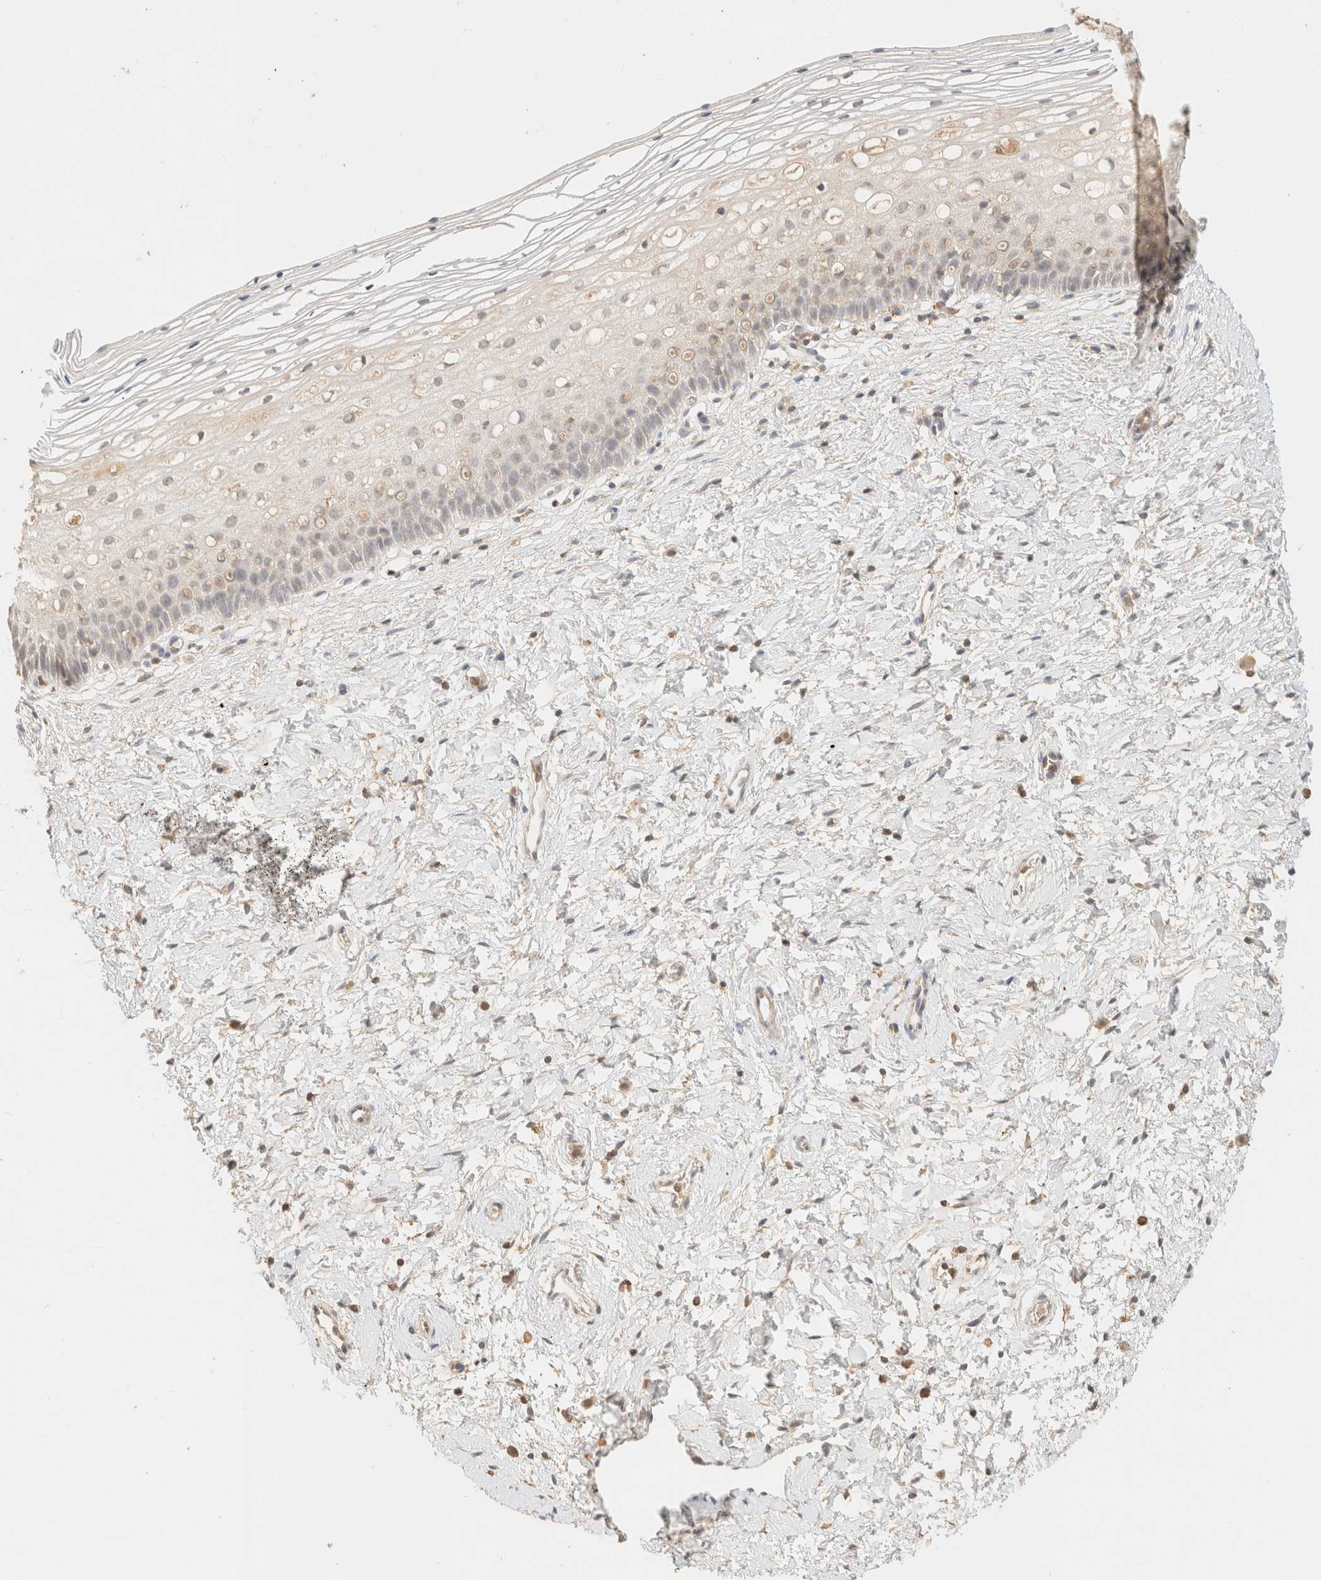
{"staining": {"intensity": "negative", "quantity": "none", "location": "none"}, "tissue": "cervix", "cell_type": "Squamous epithelial cells", "image_type": "normal", "snomed": [{"axis": "morphology", "description": "Normal tissue, NOS"}, {"axis": "topography", "description": "Cervix"}], "caption": "DAB (3,3'-diaminobenzidine) immunohistochemical staining of unremarkable cervix reveals no significant expression in squamous epithelial cells.", "gene": "TIMD4", "patient": {"sex": "female", "age": 72}}